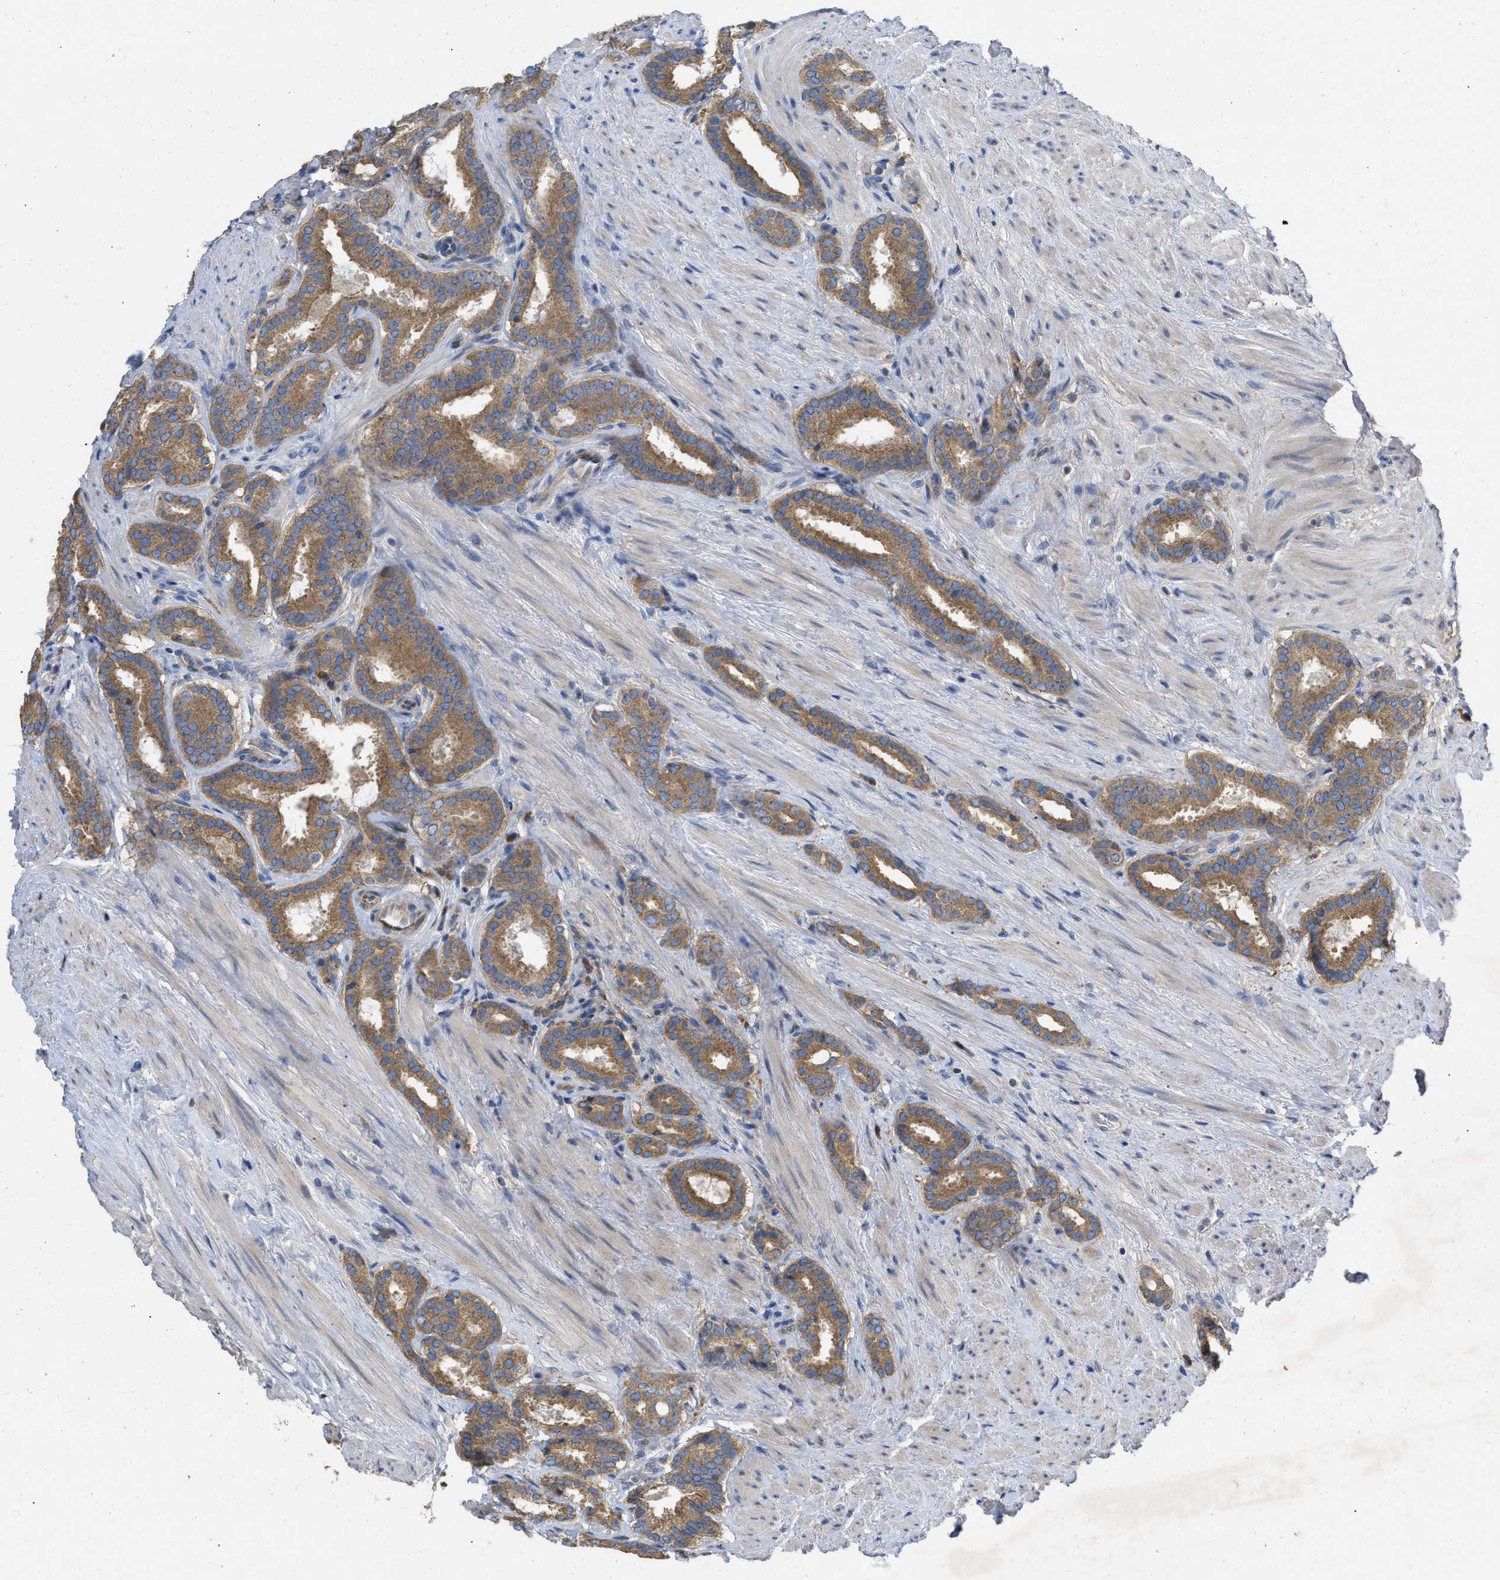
{"staining": {"intensity": "moderate", "quantity": ">75%", "location": "cytoplasmic/membranous"}, "tissue": "prostate cancer", "cell_type": "Tumor cells", "image_type": "cancer", "snomed": [{"axis": "morphology", "description": "Adenocarcinoma, Low grade"}, {"axis": "topography", "description": "Prostate"}], "caption": "Approximately >75% of tumor cells in prostate low-grade adenocarcinoma display moderate cytoplasmic/membranous protein positivity as visualized by brown immunohistochemical staining.", "gene": "TMEM131", "patient": {"sex": "male", "age": 69}}